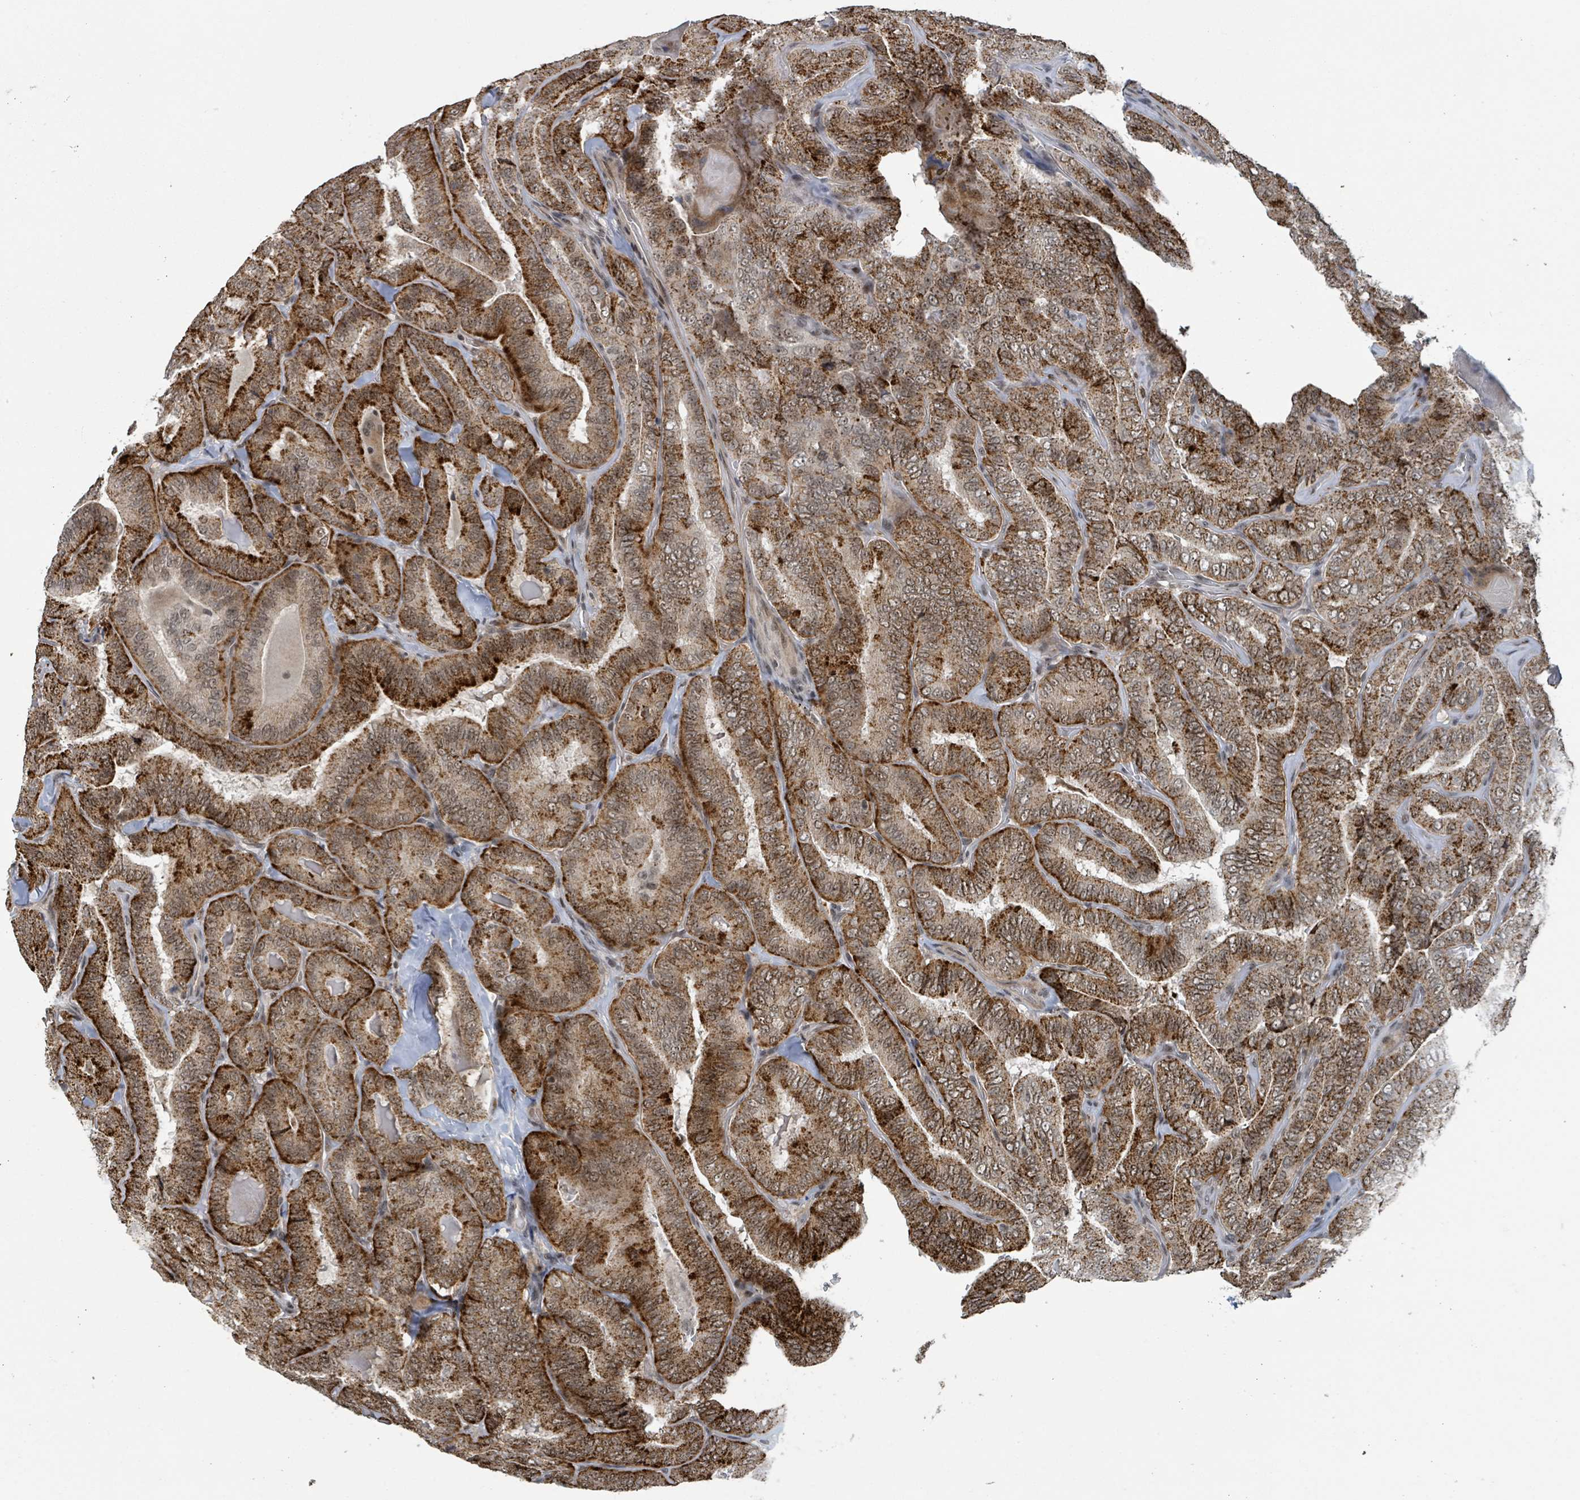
{"staining": {"intensity": "strong", "quantity": ">75%", "location": "cytoplasmic/membranous"}, "tissue": "thyroid cancer", "cell_type": "Tumor cells", "image_type": "cancer", "snomed": [{"axis": "morphology", "description": "Papillary adenocarcinoma, NOS"}, {"axis": "topography", "description": "Thyroid gland"}], "caption": "A histopathology image of human thyroid cancer stained for a protein shows strong cytoplasmic/membranous brown staining in tumor cells.", "gene": "ZBTB14", "patient": {"sex": "male", "age": 61}}